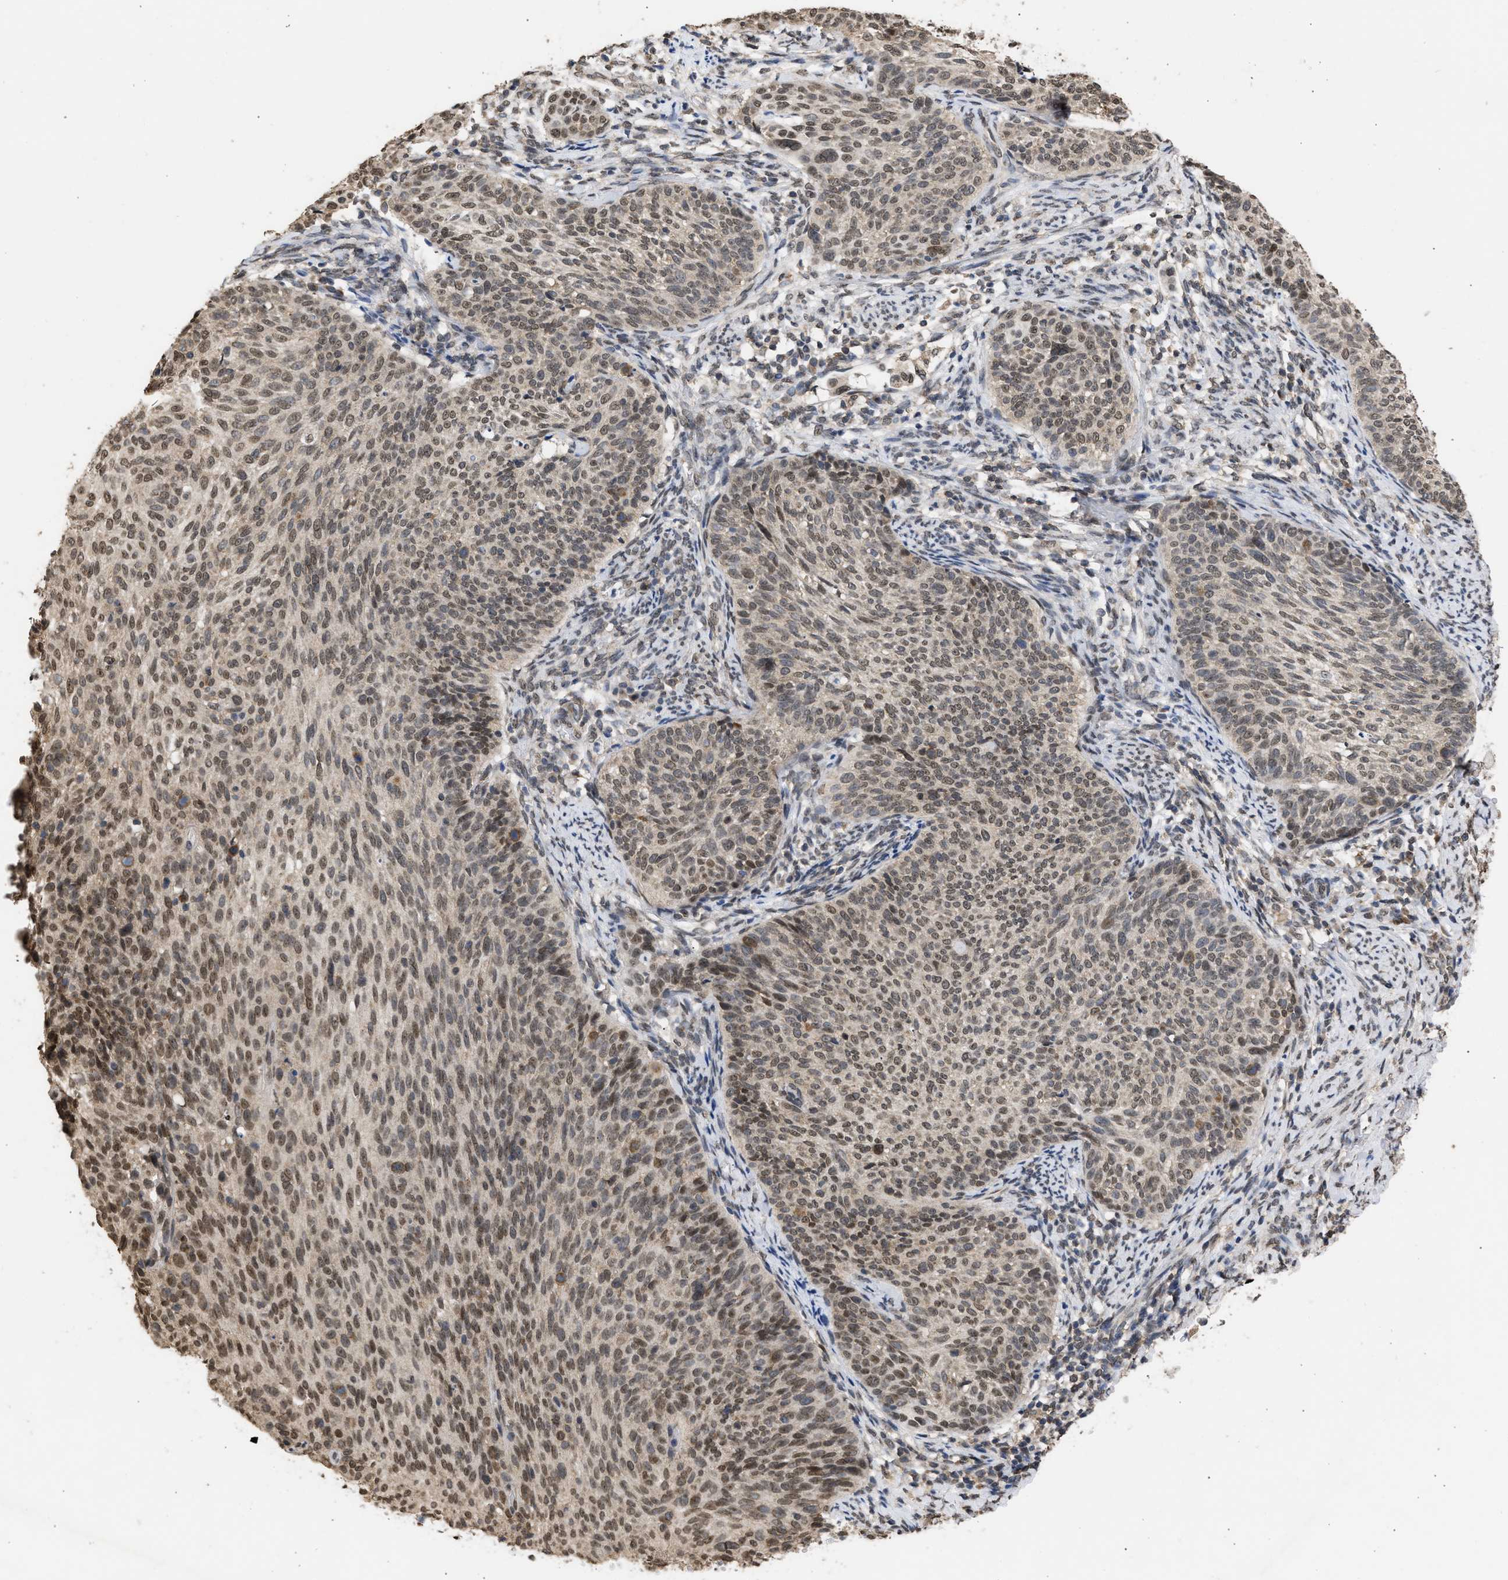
{"staining": {"intensity": "weak", "quantity": ">75%", "location": "cytoplasmic/membranous,nuclear"}, "tissue": "cervical cancer", "cell_type": "Tumor cells", "image_type": "cancer", "snomed": [{"axis": "morphology", "description": "Squamous cell carcinoma, NOS"}, {"axis": "topography", "description": "Cervix"}], "caption": "High-power microscopy captured an immunohistochemistry photomicrograph of squamous cell carcinoma (cervical), revealing weak cytoplasmic/membranous and nuclear staining in approximately >75% of tumor cells.", "gene": "NUP35", "patient": {"sex": "female", "age": 70}}